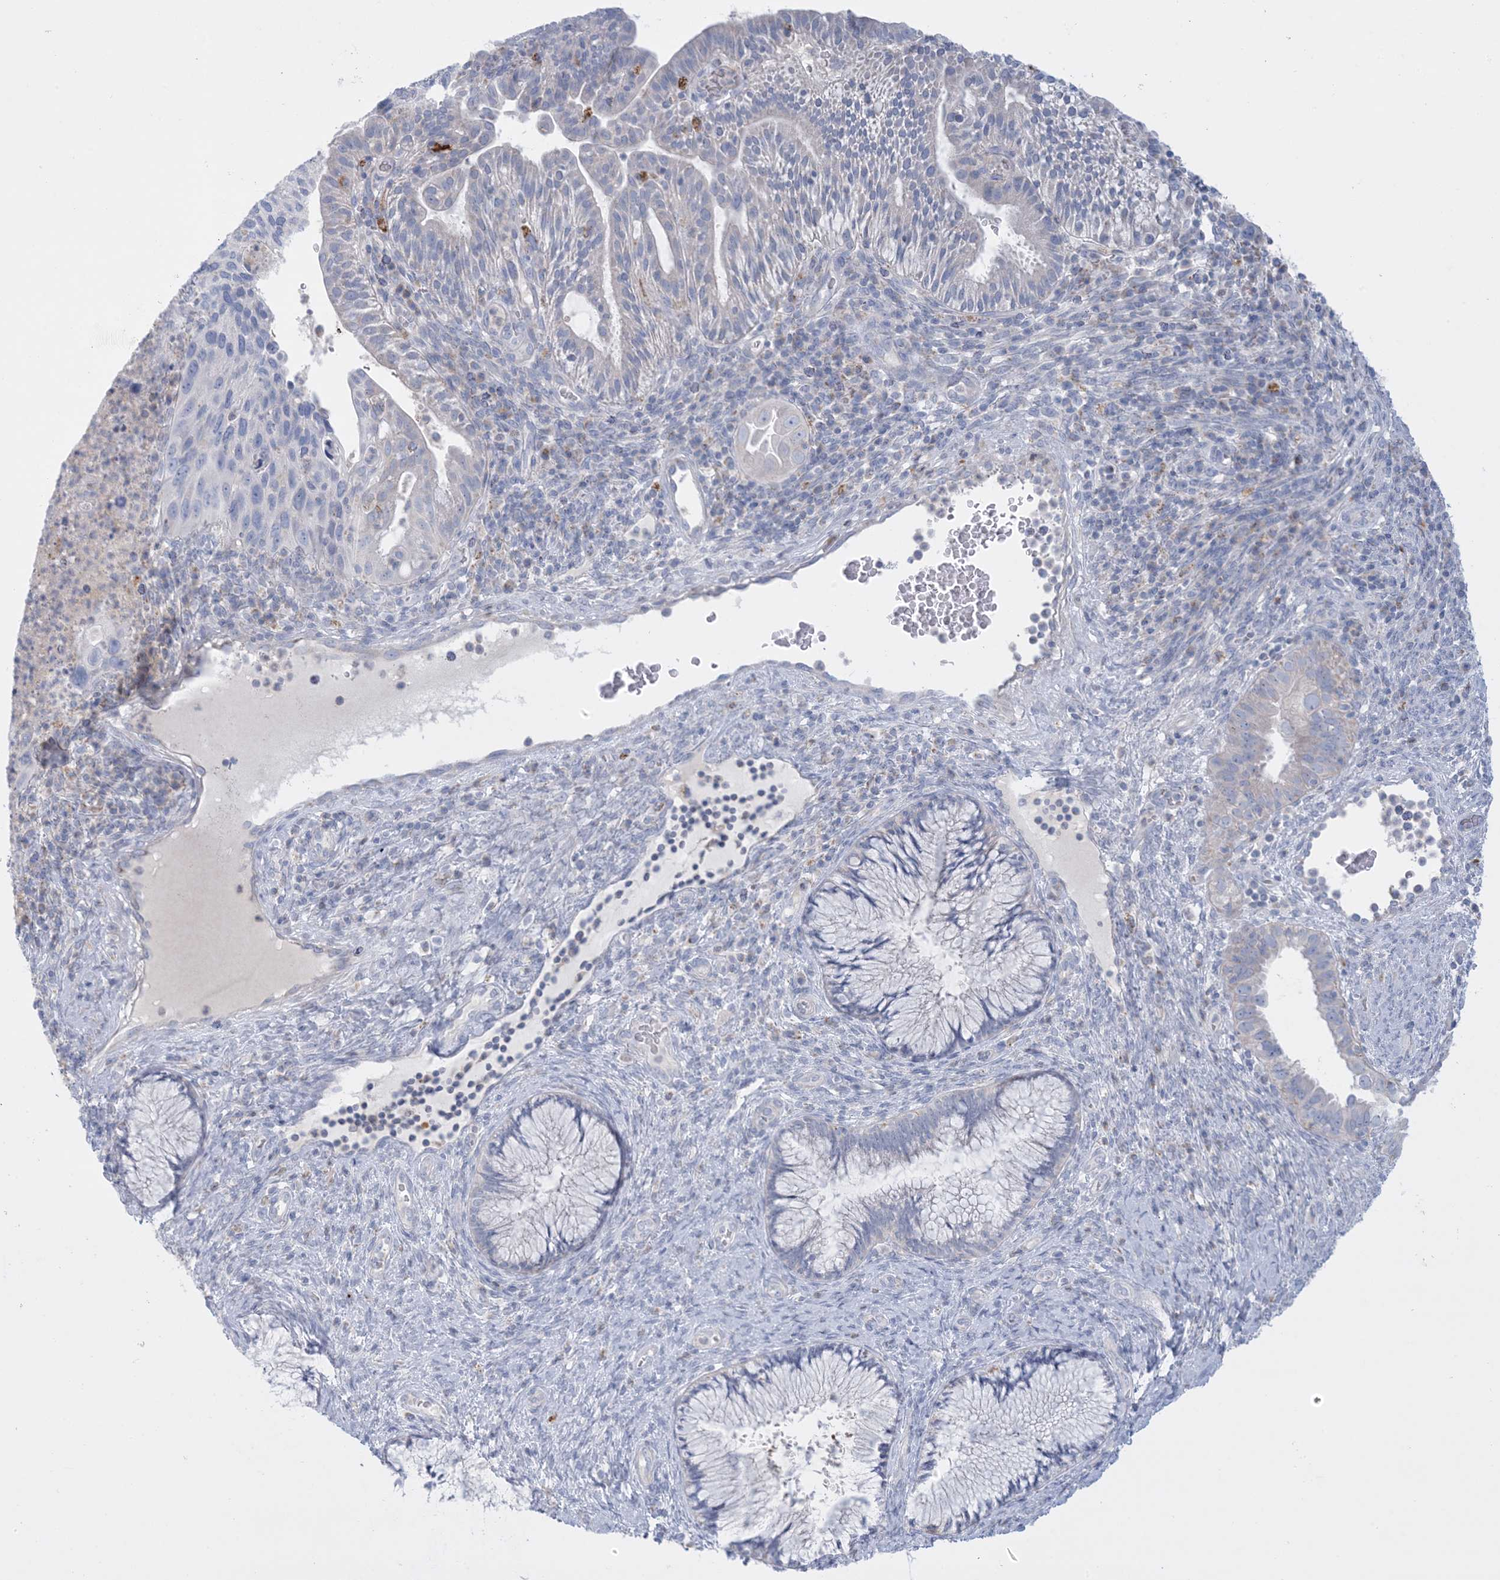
{"staining": {"intensity": "negative", "quantity": "none", "location": "none"}, "tissue": "cervical cancer", "cell_type": "Tumor cells", "image_type": "cancer", "snomed": [{"axis": "morphology", "description": "Squamous cell carcinoma, NOS"}, {"axis": "topography", "description": "Cervix"}], "caption": "Tumor cells show no significant expression in cervical squamous cell carcinoma.", "gene": "KCTD6", "patient": {"sex": "female", "age": 38}}